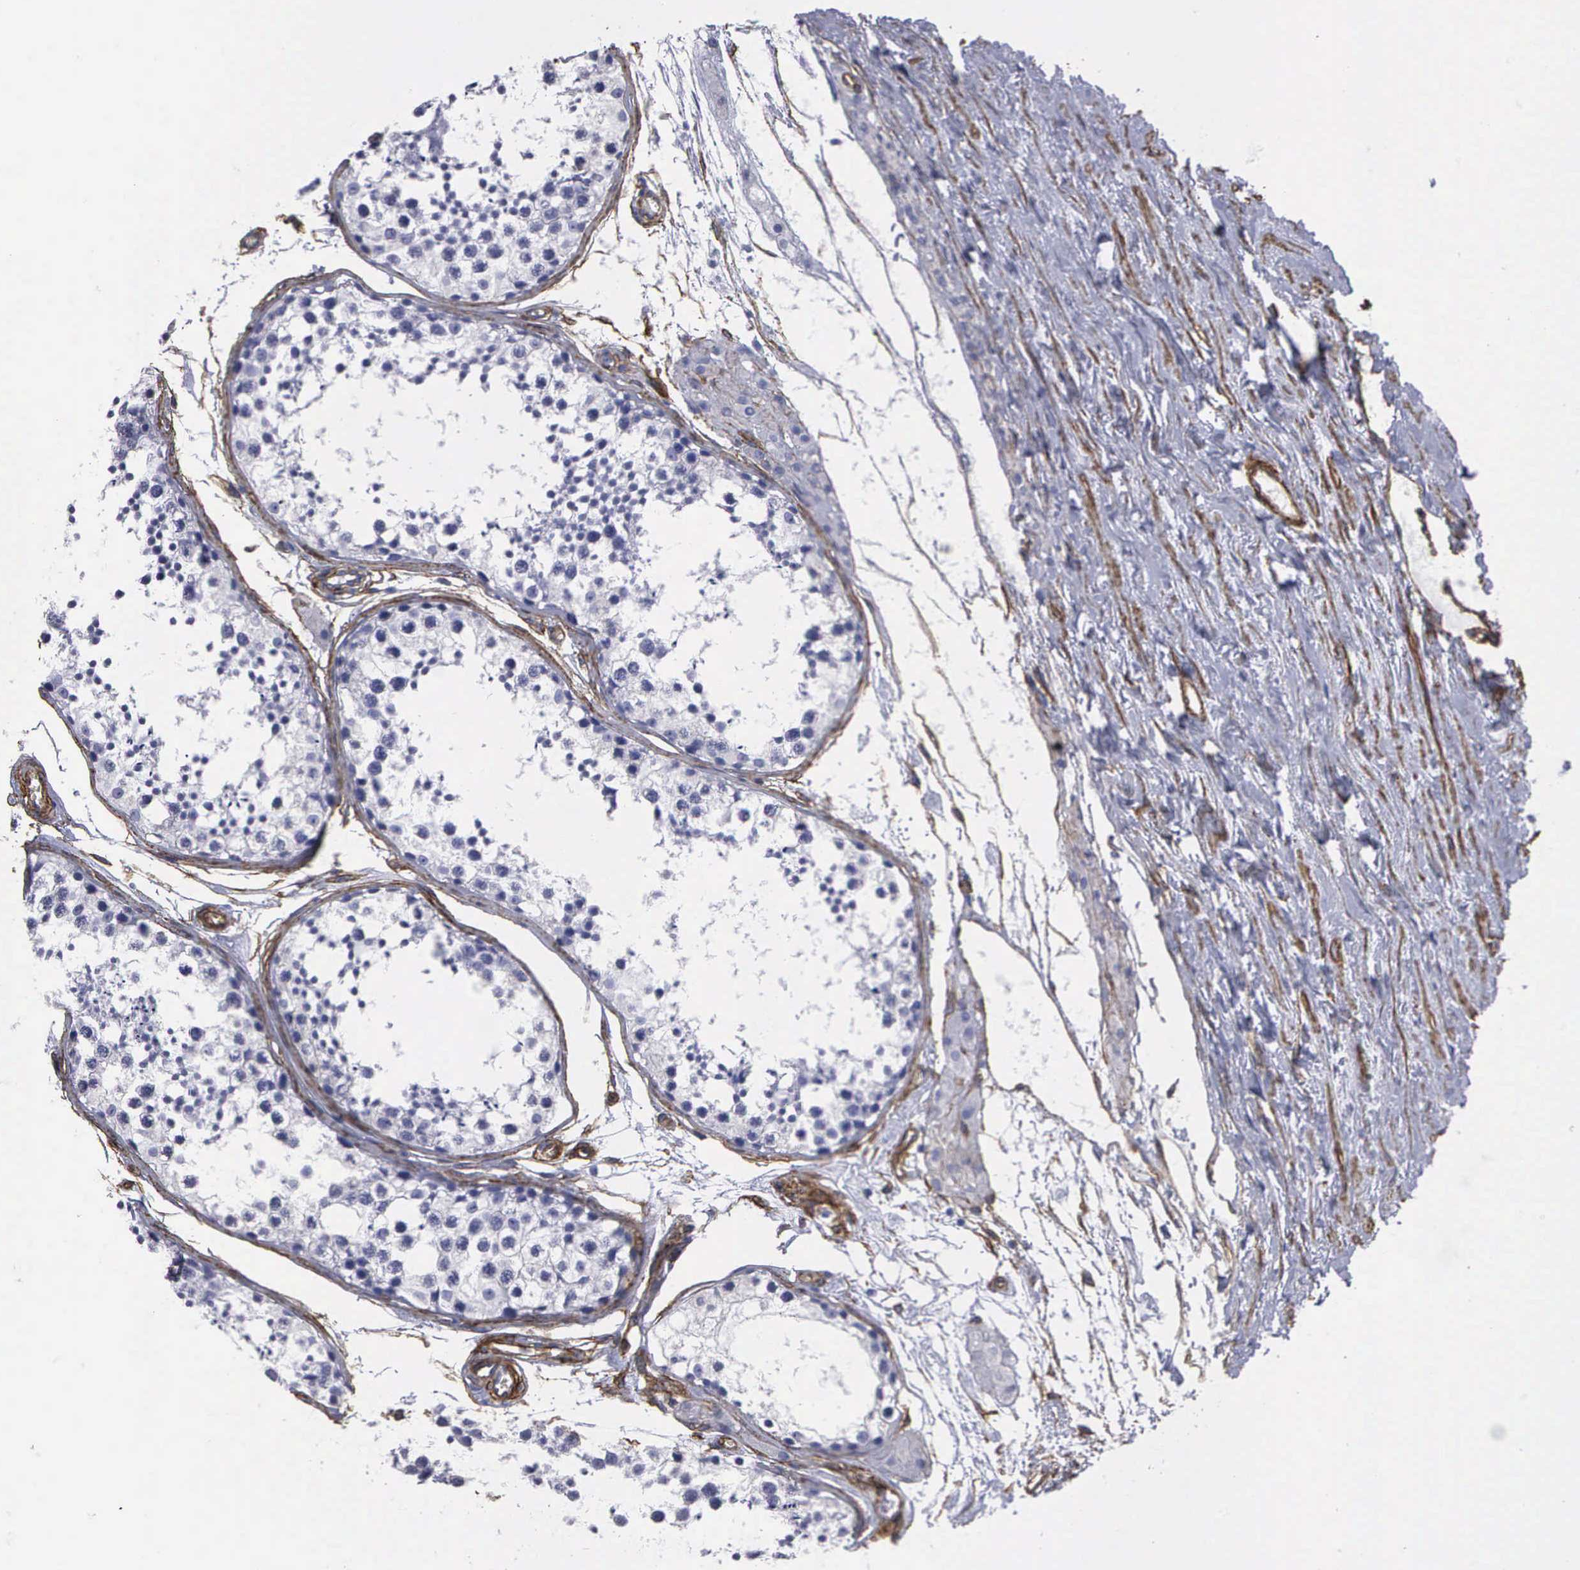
{"staining": {"intensity": "negative", "quantity": "none", "location": "none"}, "tissue": "testis", "cell_type": "Cells in seminiferous ducts", "image_type": "normal", "snomed": [{"axis": "morphology", "description": "Normal tissue, NOS"}, {"axis": "topography", "description": "Testis"}], "caption": "An IHC image of benign testis is shown. There is no staining in cells in seminiferous ducts of testis.", "gene": "MAGEB10", "patient": {"sex": "male", "age": 57}}